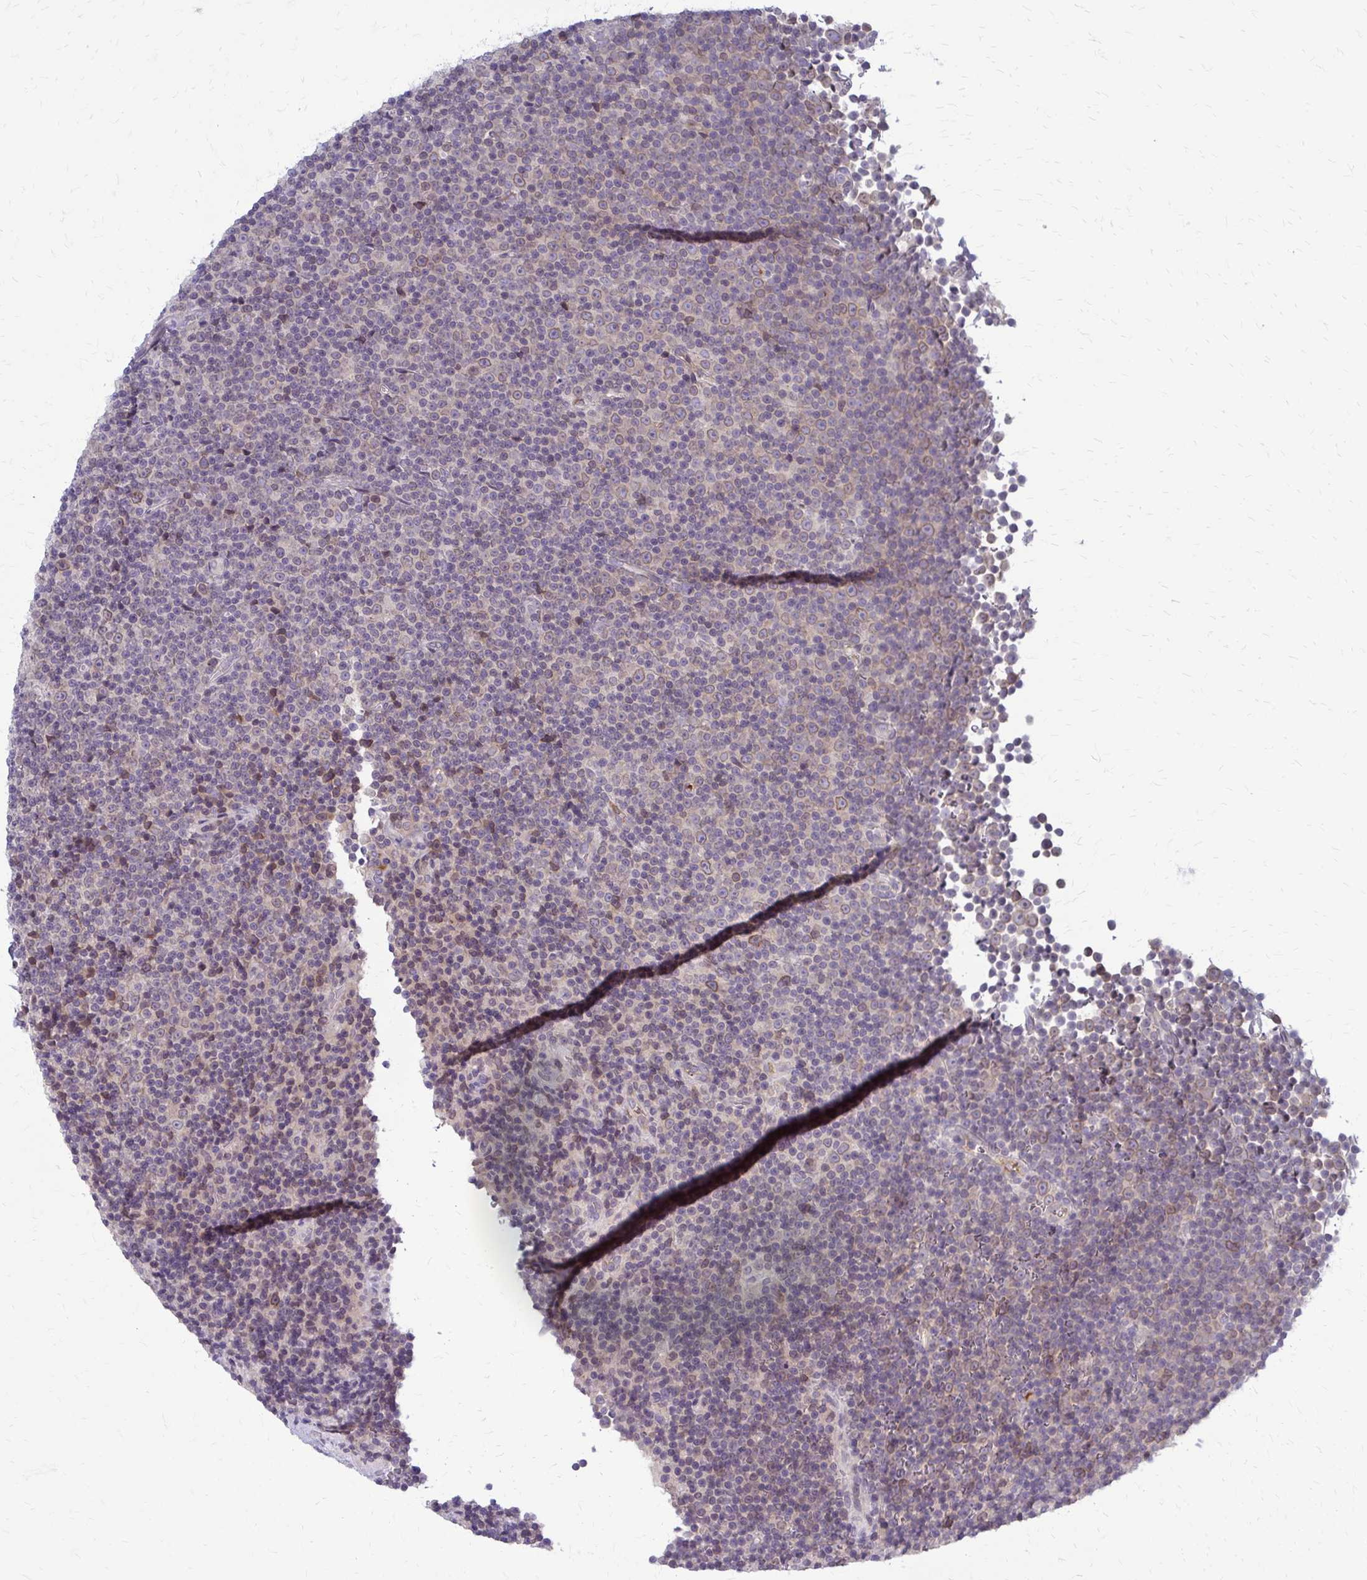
{"staining": {"intensity": "weak", "quantity": "<25%", "location": "cytoplasmic/membranous"}, "tissue": "lymphoma", "cell_type": "Tumor cells", "image_type": "cancer", "snomed": [{"axis": "morphology", "description": "Malignant lymphoma, non-Hodgkin's type, Low grade"}, {"axis": "topography", "description": "Lymph node"}], "caption": "Photomicrograph shows no significant protein positivity in tumor cells of low-grade malignant lymphoma, non-Hodgkin's type.", "gene": "MCRIP2", "patient": {"sex": "female", "age": 67}}